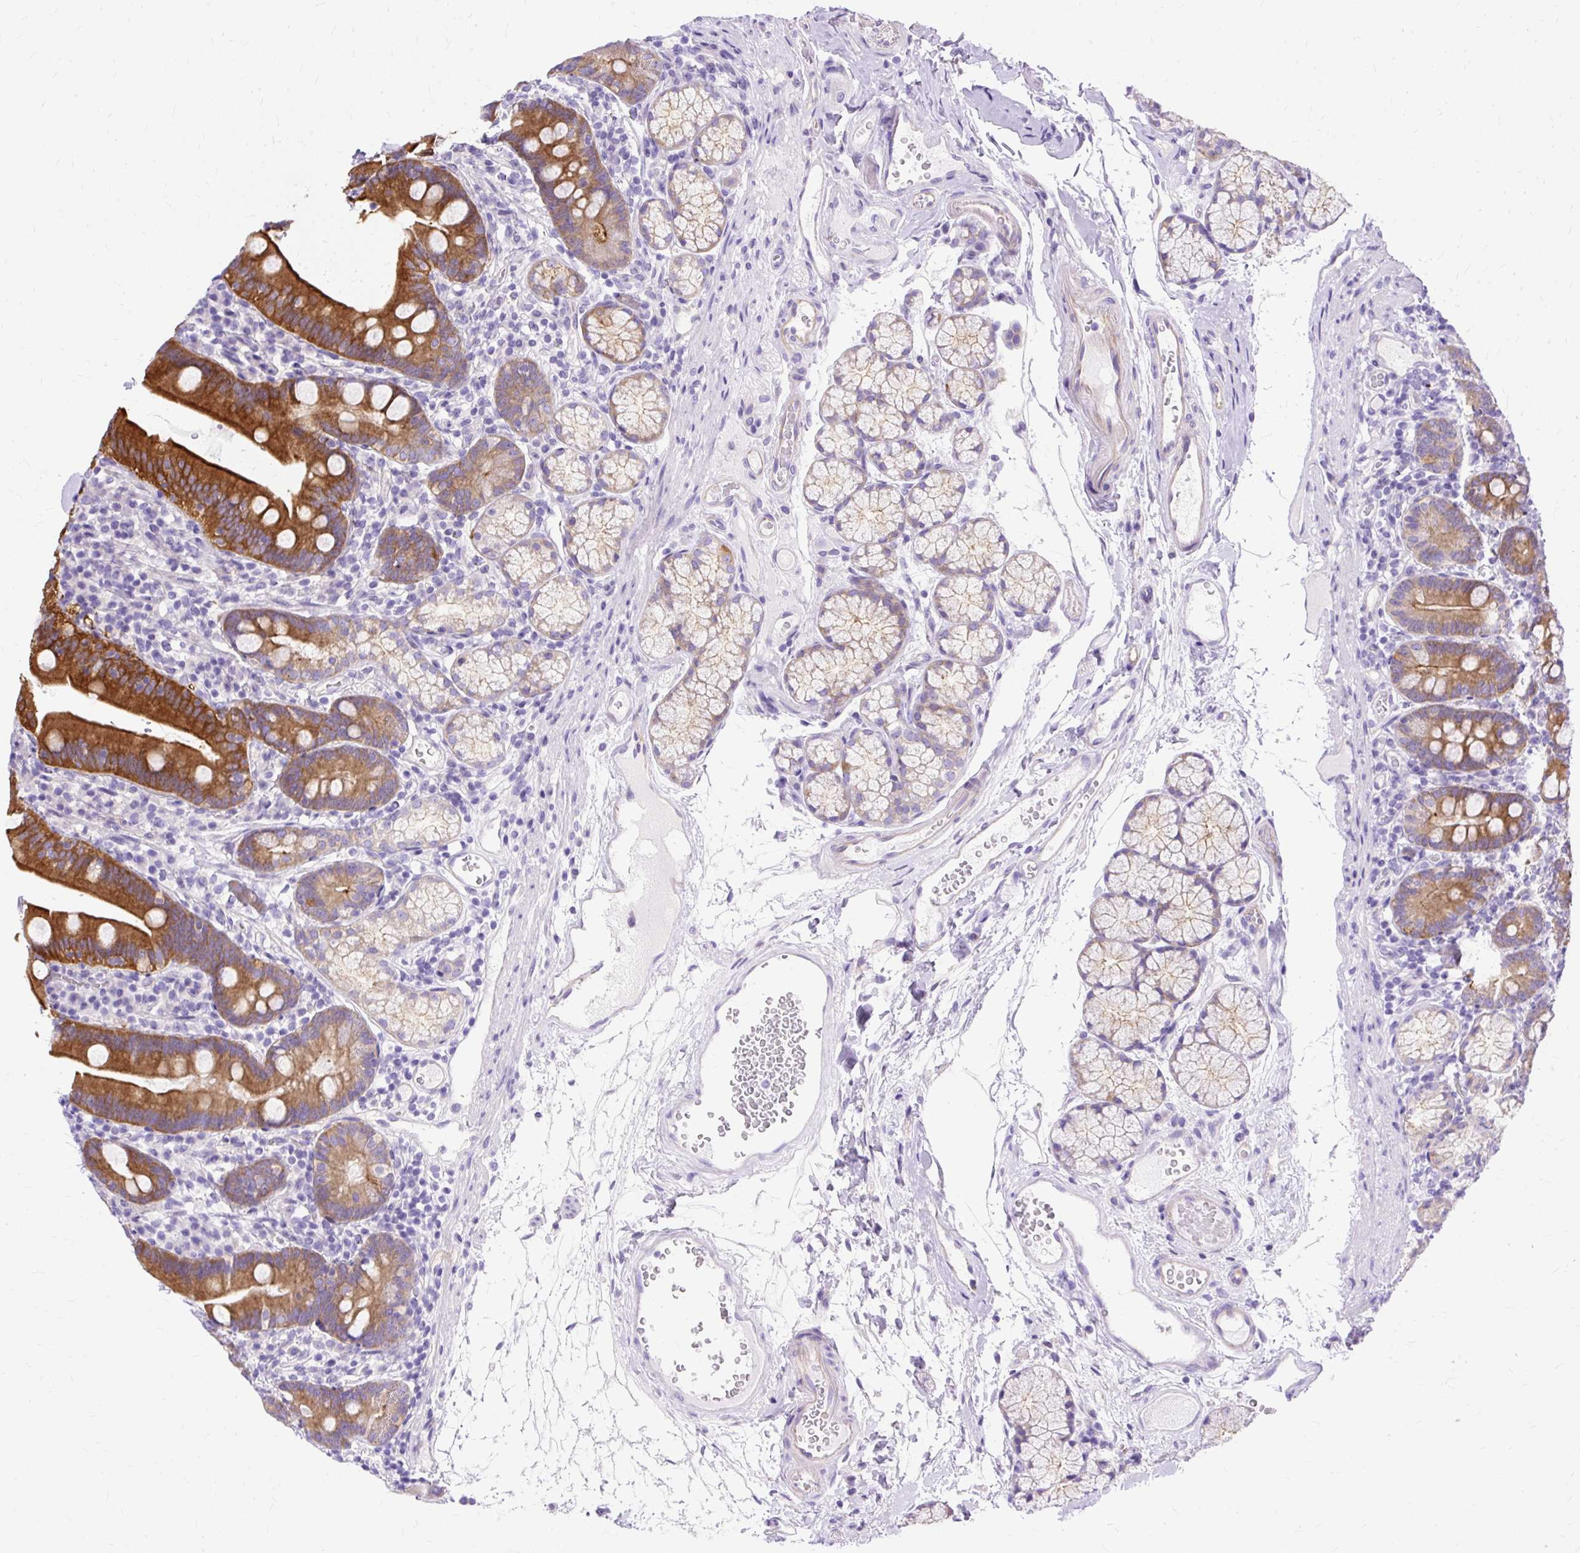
{"staining": {"intensity": "strong", "quantity": "25%-75%", "location": "cytoplasmic/membranous"}, "tissue": "duodenum", "cell_type": "Glandular cells", "image_type": "normal", "snomed": [{"axis": "morphology", "description": "Normal tissue, NOS"}, {"axis": "topography", "description": "Duodenum"}], "caption": "Unremarkable duodenum shows strong cytoplasmic/membranous staining in approximately 25%-75% of glandular cells, visualized by immunohistochemistry.", "gene": "MYO6", "patient": {"sex": "female", "age": 67}}